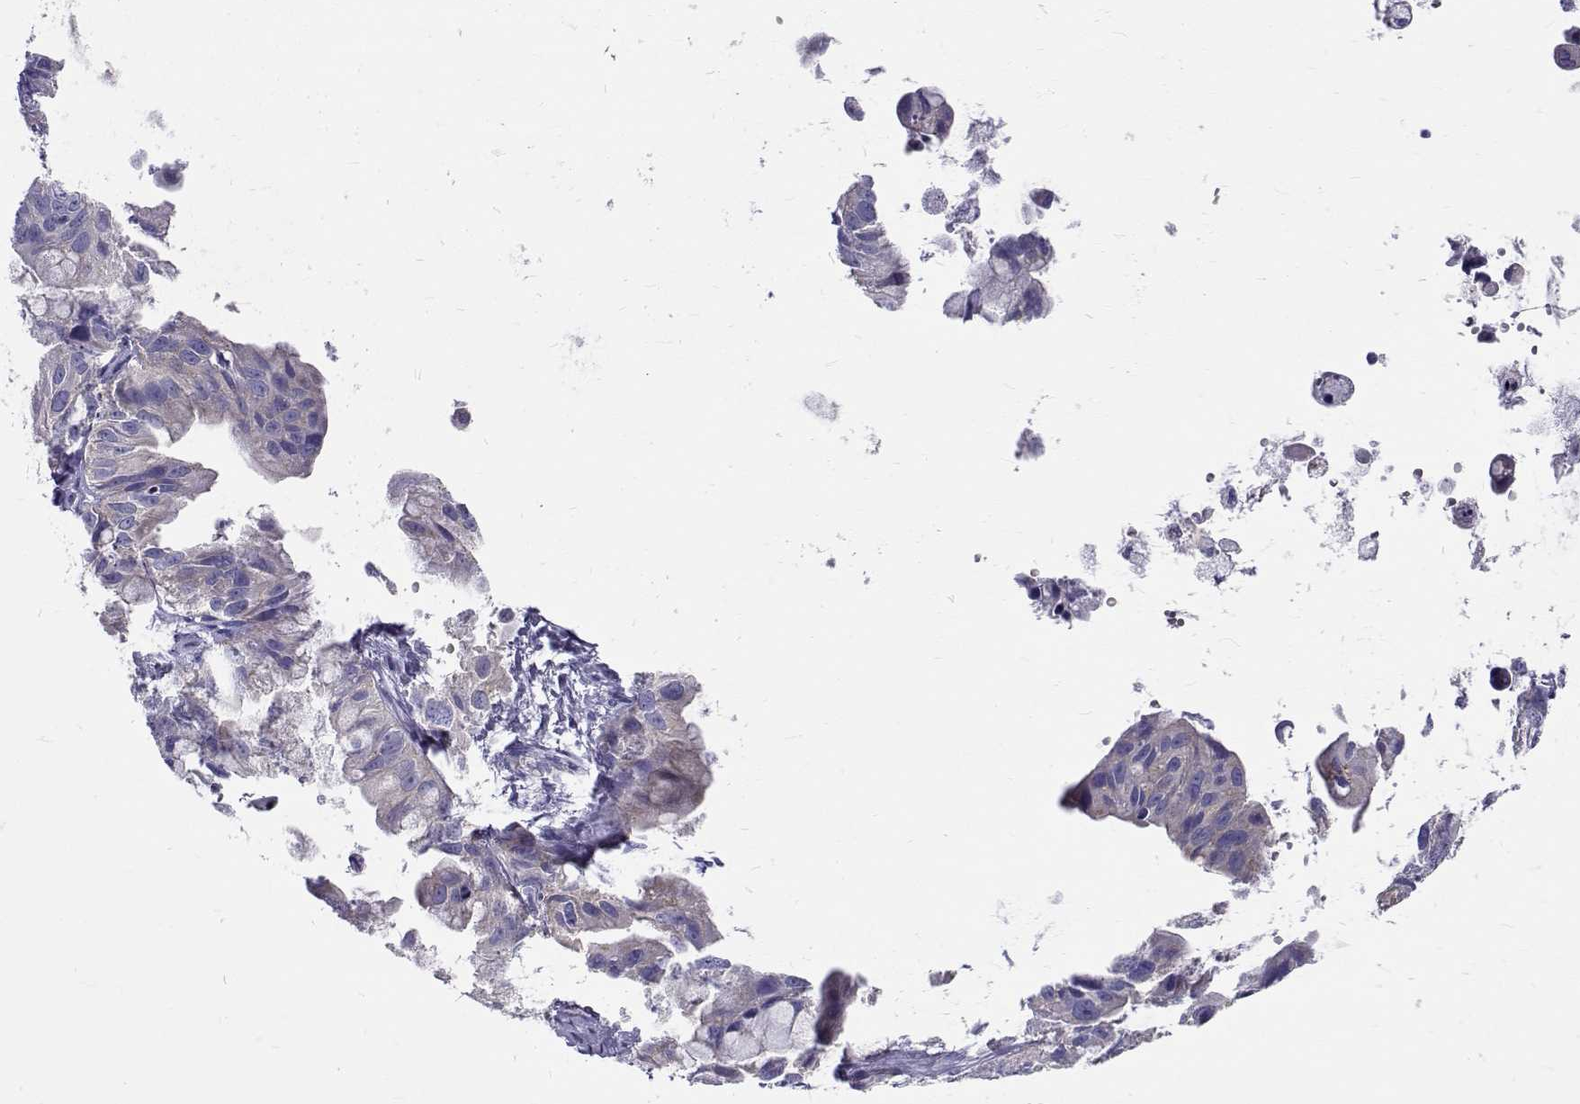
{"staining": {"intensity": "negative", "quantity": "none", "location": "none"}, "tissue": "ovarian cancer", "cell_type": "Tumor cells", "image_type": "cancer", "snomed": [{"axis": "morphology", "description": "Cystadenocarcinoma, mucinous, NOS"}, {"axis": "topography", "description": "Ovary"}], "caption": "Immunohistochemical staining of human ovarian cancer (mucinous cystadenocarcinoma) reveals no significant staining in tumor cells. (Brightfield microscopy of DAB (3,3'-diaminobenzidine) immunohistochemistry at high magnification).", "gene": "IGSF1", "patient": {"sex": "female", "age": 76}}